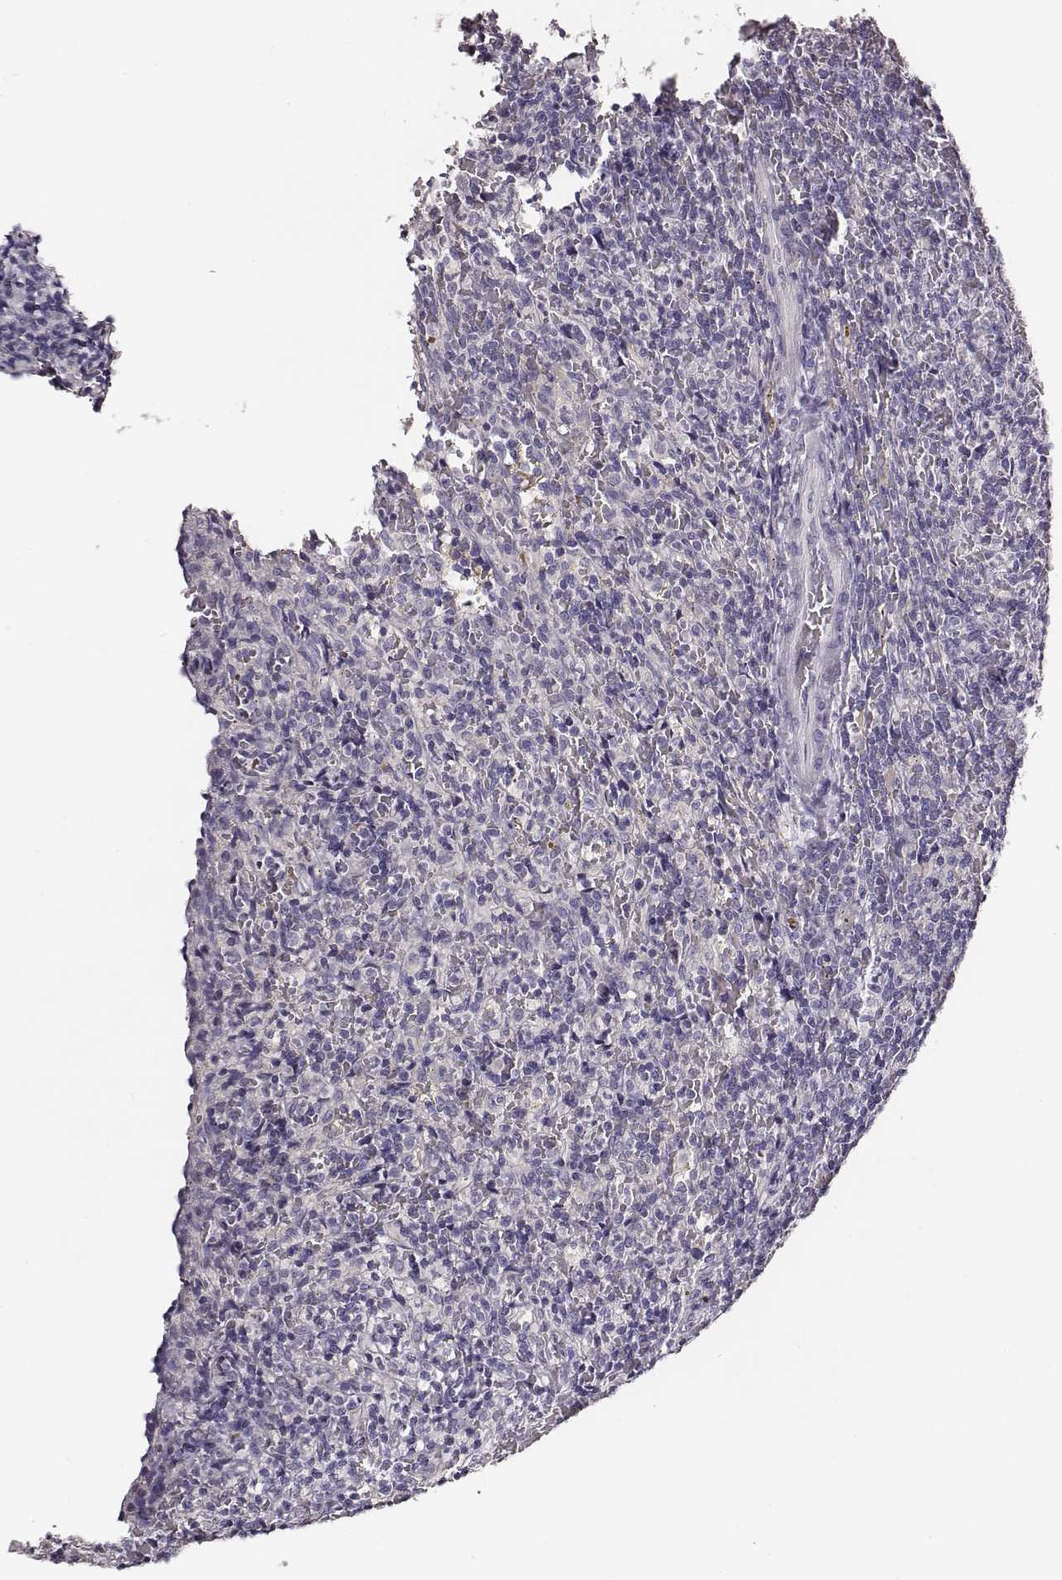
{"staining": {"intensity": "negative", "quantity": "none", "location": "none"}, "tissue": "lymphoma", "cell_type": "Tumor cells", "image_type": "cancer", "snomed": [{"axis": "morphology", "description": "Malignant lymphoma, non-Hodgkin's type, Low grade"}, {"axis": "topography", "description": "Spleen"}], "caption": "IHC micrograph of neoplastic tissue: human malignant lymphoma, non-Hodgkin's type (low-grade) stained with DAB (3,3'-diaminobenzidine) reveals no significant protein positivity in tumor cells.", "gene": "AADAT", "patient": {"sex": "female", "age": 70}}